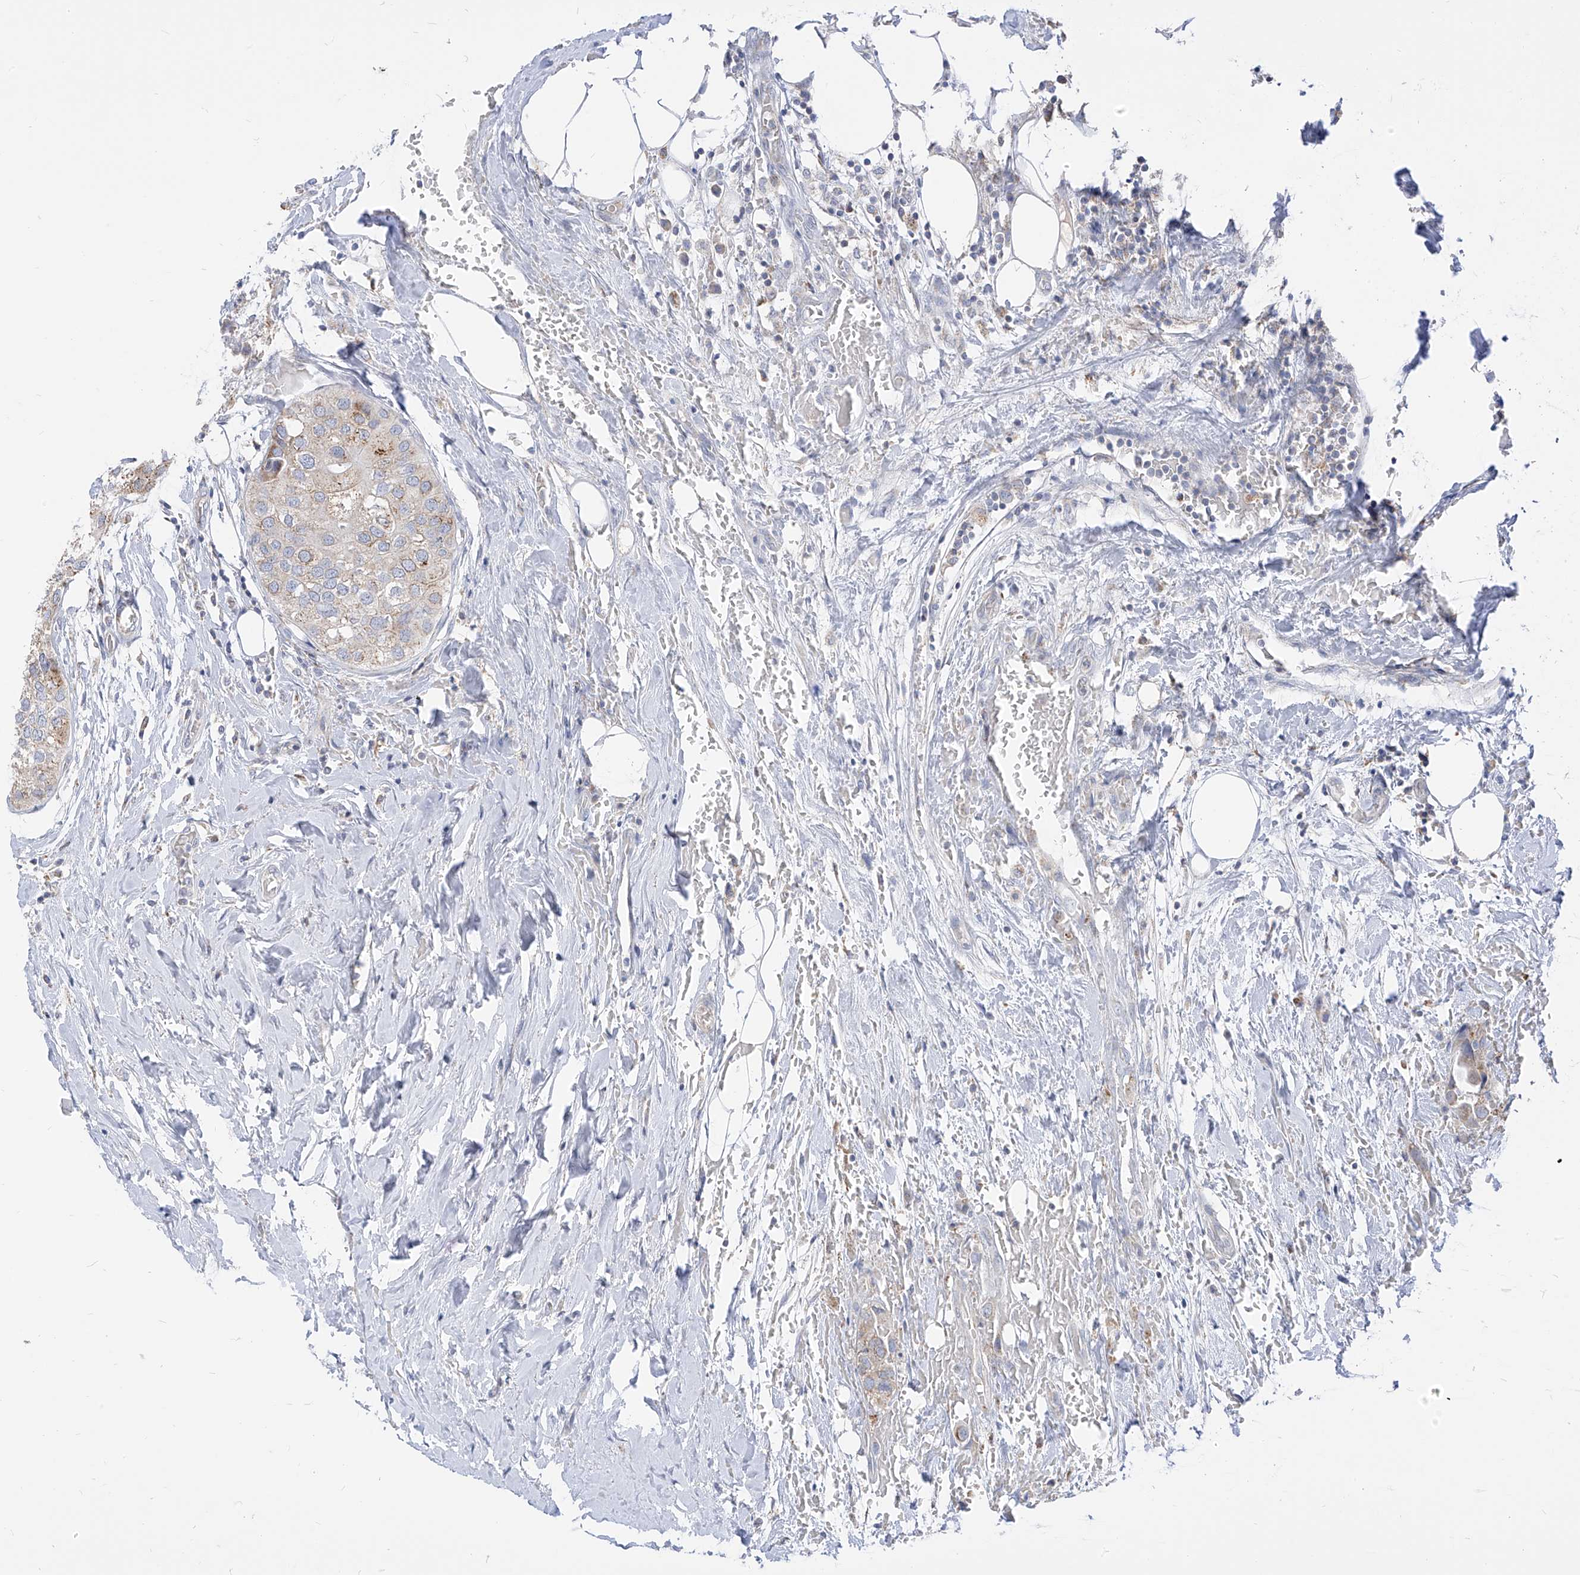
{"staining": {"intensity": "weak", "quantity": "<25%", "location": "cytoplasmic/membranous"}, "tissue": "urothelial cancer", "cell_type": "Tumor cells", "image_type": "cancer", "snomed": [{"axis": "morphology", "description": "Urothelial carcinoma, High grade"}, {"axis": "topography", "description": "Urinary bladder"}], "caption": "Tumor cells show no significant expression in high-grade urothelial carcinoma. Brightfield microscopy of IHC stained with DAB (3,3'-diaminobenzidine) (brown) and hematoxylin (blue), captured at high magnification.", "gene": "RASA2", "patient": {"sex": "male", "age": 64}}